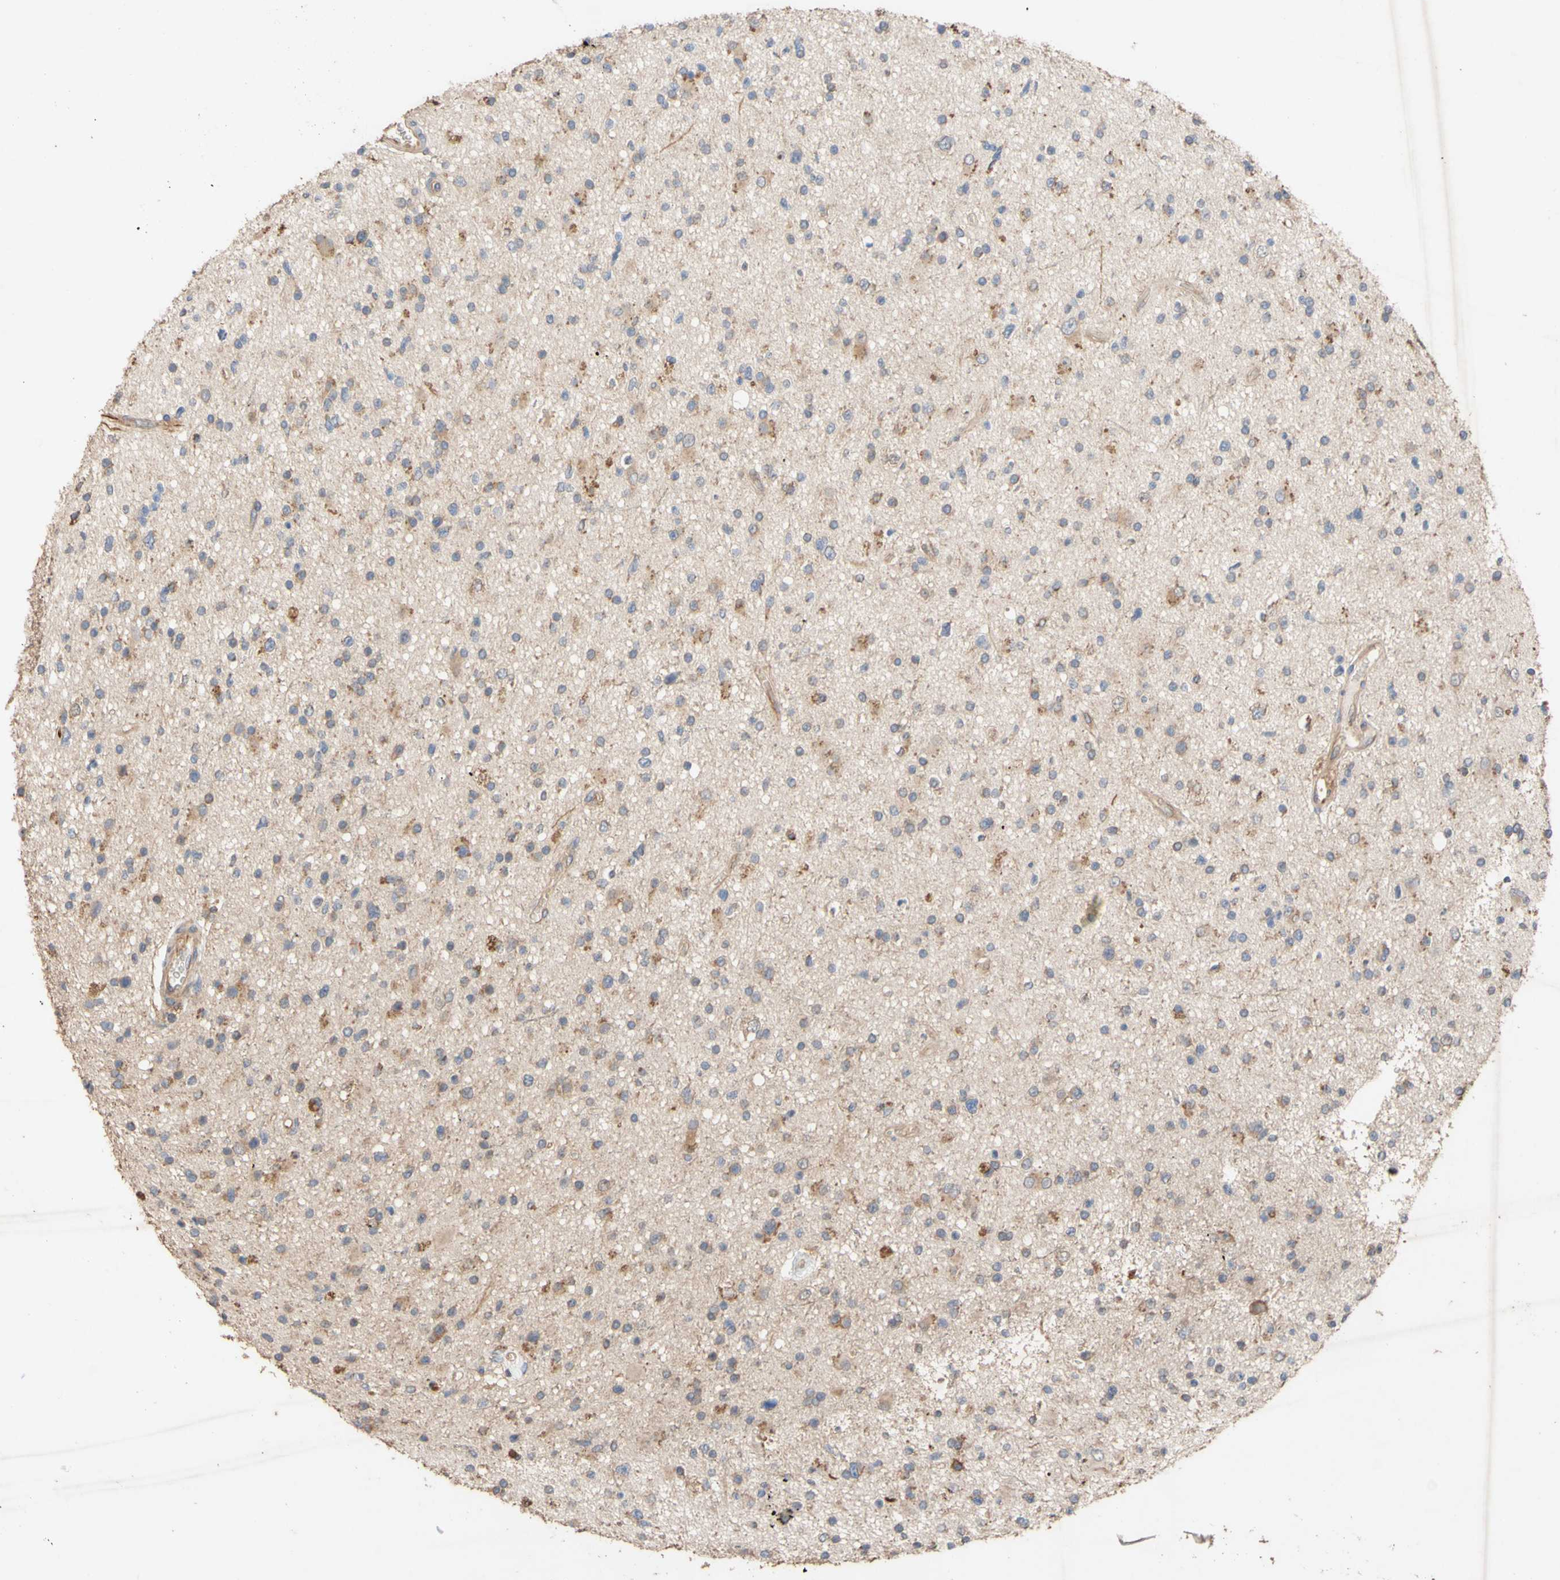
{"staining": {"intensity": "weak", "quantity": "25%-75%", "location": "cytoplasmic/membranous"}, "tissue": "glioma", "cell_type": "Tumor cells", "image_type": "cancer", "snomed": [{"axis": "morphology", "description": "Glioma, malignant, High grade"}, {"axis": "topography", "description": "Brain"}], "caption": "Immunohistochemical staining of human malignant high-grade glioma exhibits low levels of weak cytoplasmic/membranous protein staining in about 25%-75% of tumor cells. (DAB IHC, brown staining for protein, blue staining for nuclei).", "gene": "EIF2S3", "patient": {"sex": "male", "age": 33}}